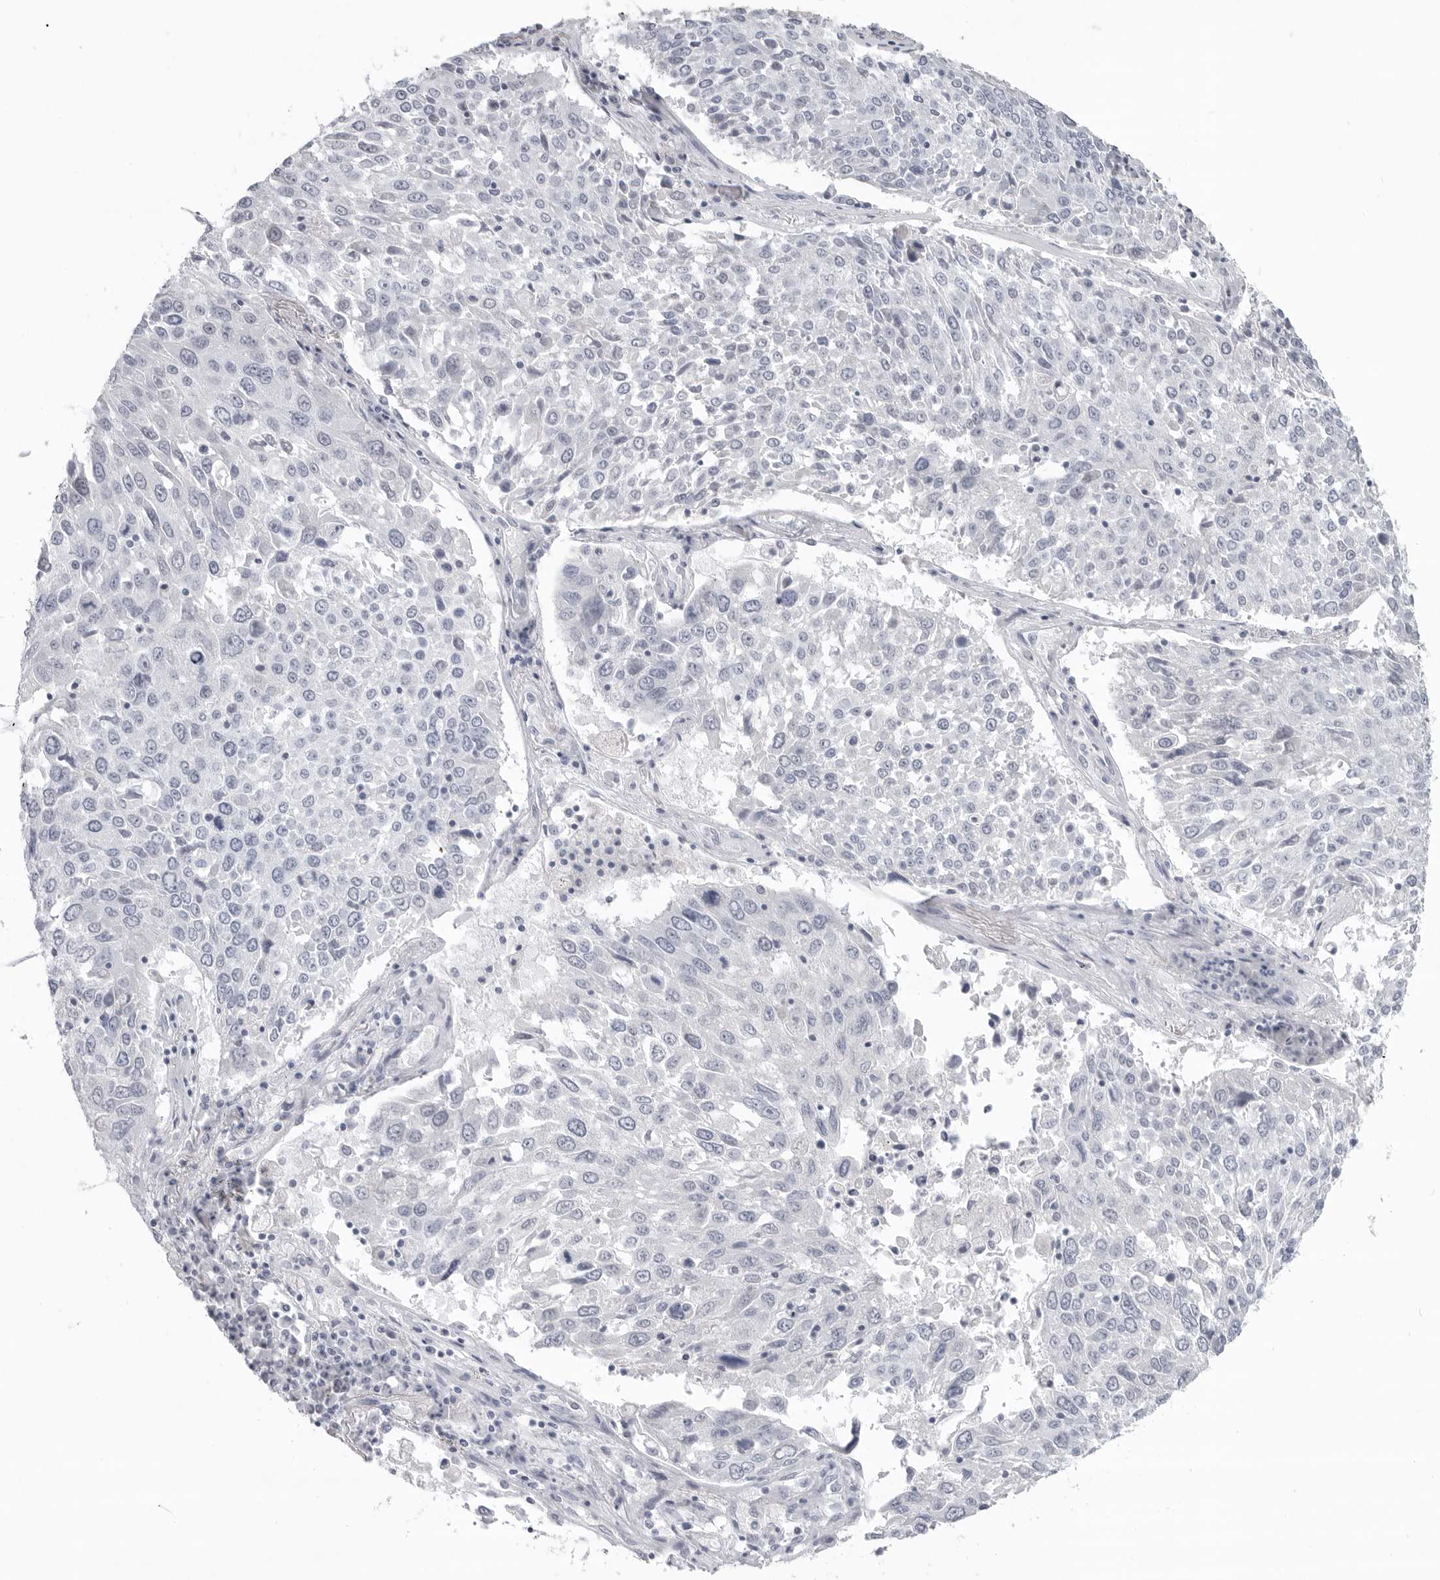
{"staining": {"intensity": "negative", "quantity": "none", "location": "none"}, "tissue": "lung cancer", "cell_type": "Tumor cells", "image_type": "cancer", "snomed": [{"axis": "morphology", "description": "Squamous cell carcinoma, NOS"}, {"axis": "topography", "description": "Lung"}], "caption": "Lung cancer (squamous cell carcinoma) was stained to show a protein in brown. There is no significant positivity in tumor cells. (DAB immunohistochemistry (IHC), high magnification).", "gene": "LY6D", "patient": {"sex": "male", "age": 65}}